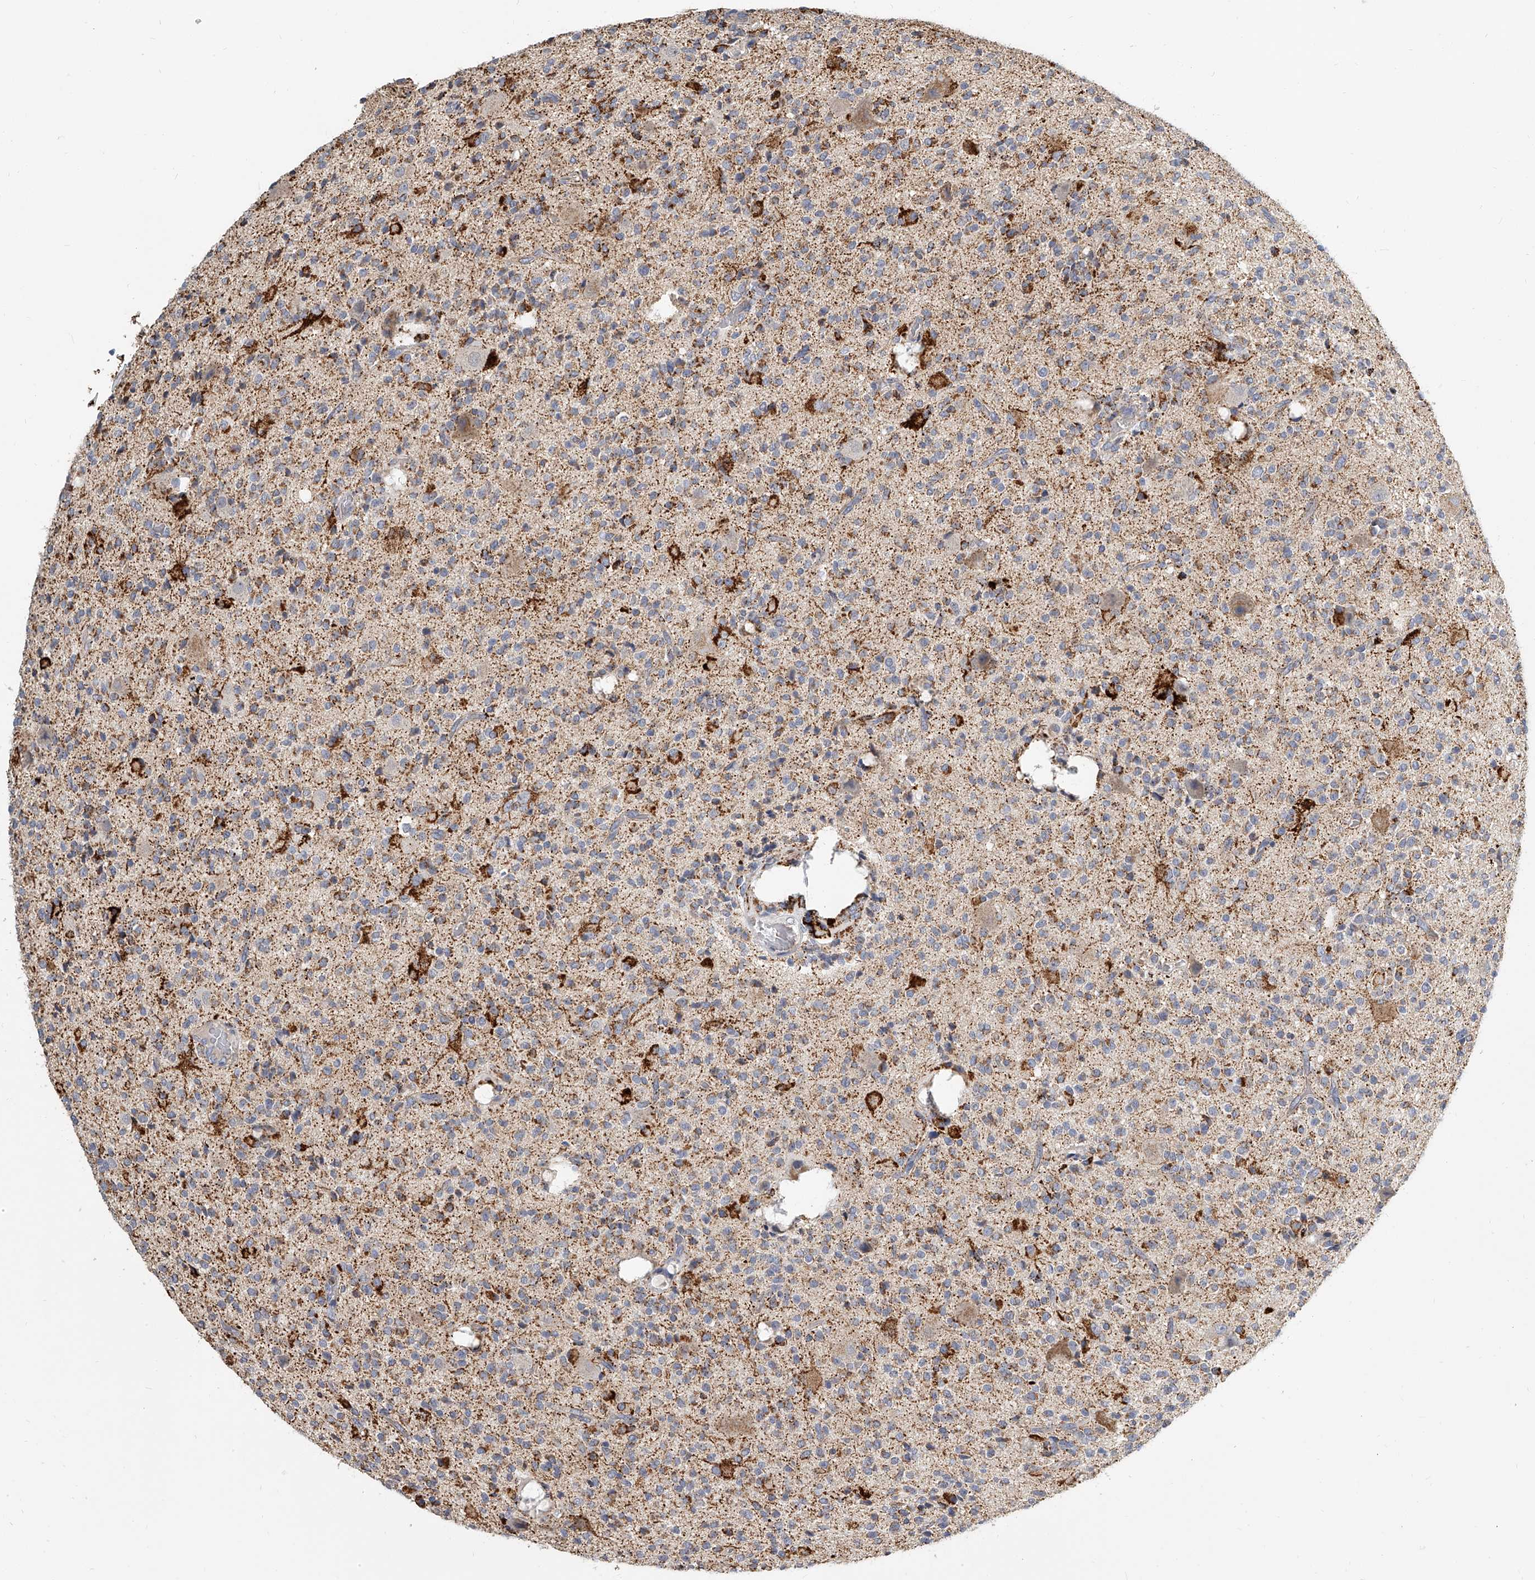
{"staining": {"intensity": "moderate", "quantity": ">75%", "location": "cytoplasmic/membranous"}, "tissue": "glioma", "cell_type": "Tumor cells", "image_type": "cancer", "snomed": [{"axis": "morphology", "description": "Glioma, malignant, High grade"}, {"axis": "topography", "description": "Brain"}], "caption": "Immunohistochemistry histopathology image of human glioma stained for a protein (brown), which displays medium levels of moderate cytoplasmic/membranous positivity in approximately >75% of tumor cells.", "gene": "KLHL7", "patient": {"sex": "male", "age": 34}}